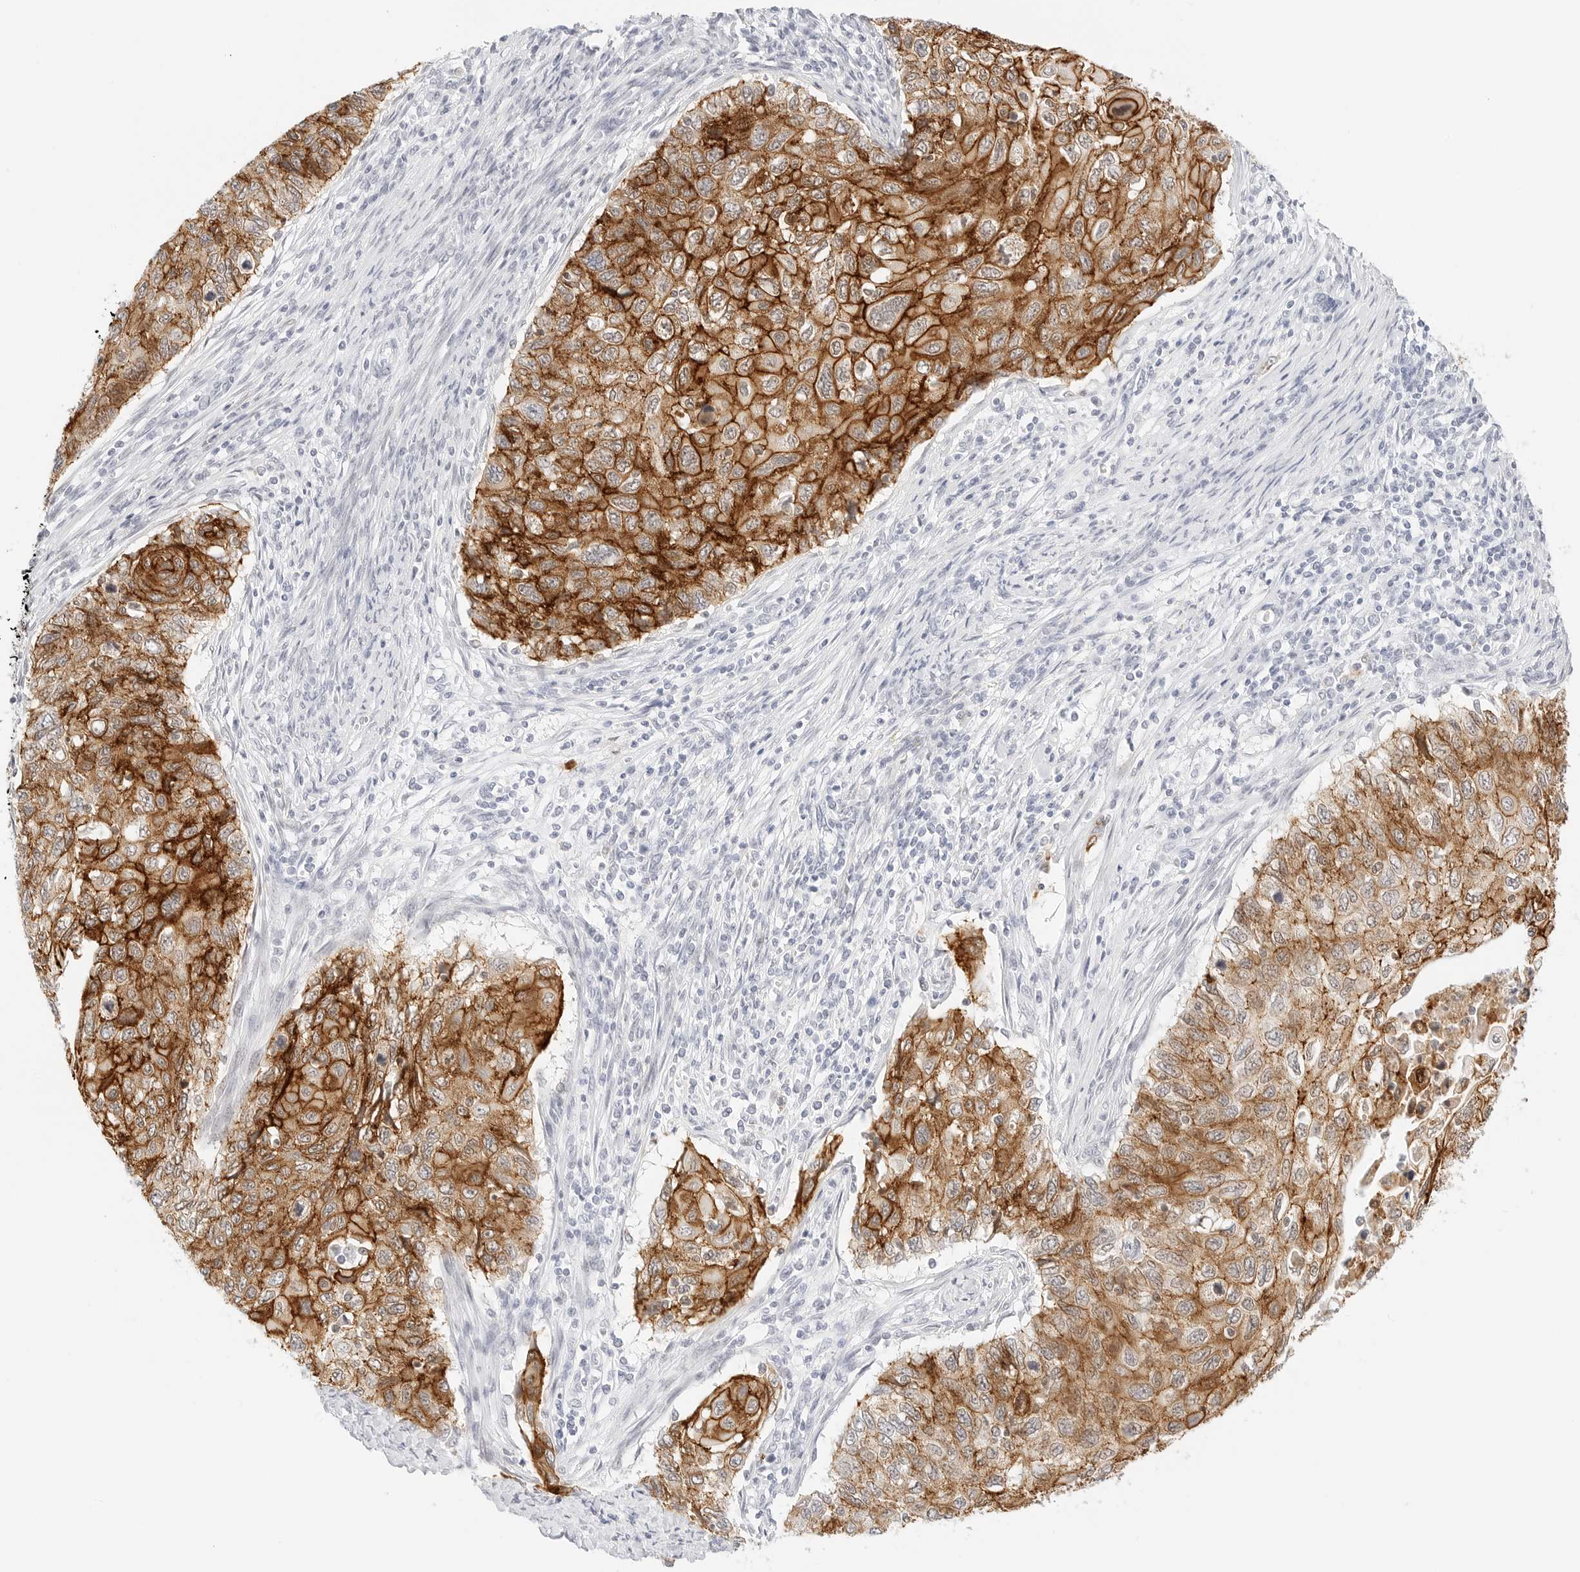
{"staining": {"intensity": "strong", "quantity": ">75%", "location": "cytoplasmic/membranous"}, "tissue": "cervical cancer", "cell_type": "Tumor cells", "image_type": "cancer", "snomed": [{"axis": "morphology", "description": "Squamous cell carcinoma, NOS"}, {"axis": "topography", "description": "Cervix"}], "caption": "Brown immunohistochemical staining in cervical cancer demonstrates strong cytoplasmic/membranous positivity in approximately >75% of tumor cells. The staining was performed using DAB, with brown indicating positive protein expression. Nuclei are stained blue with hematoxylin.", "gene": "CDH1", "patient": {"sex": "female", "age": 70}}